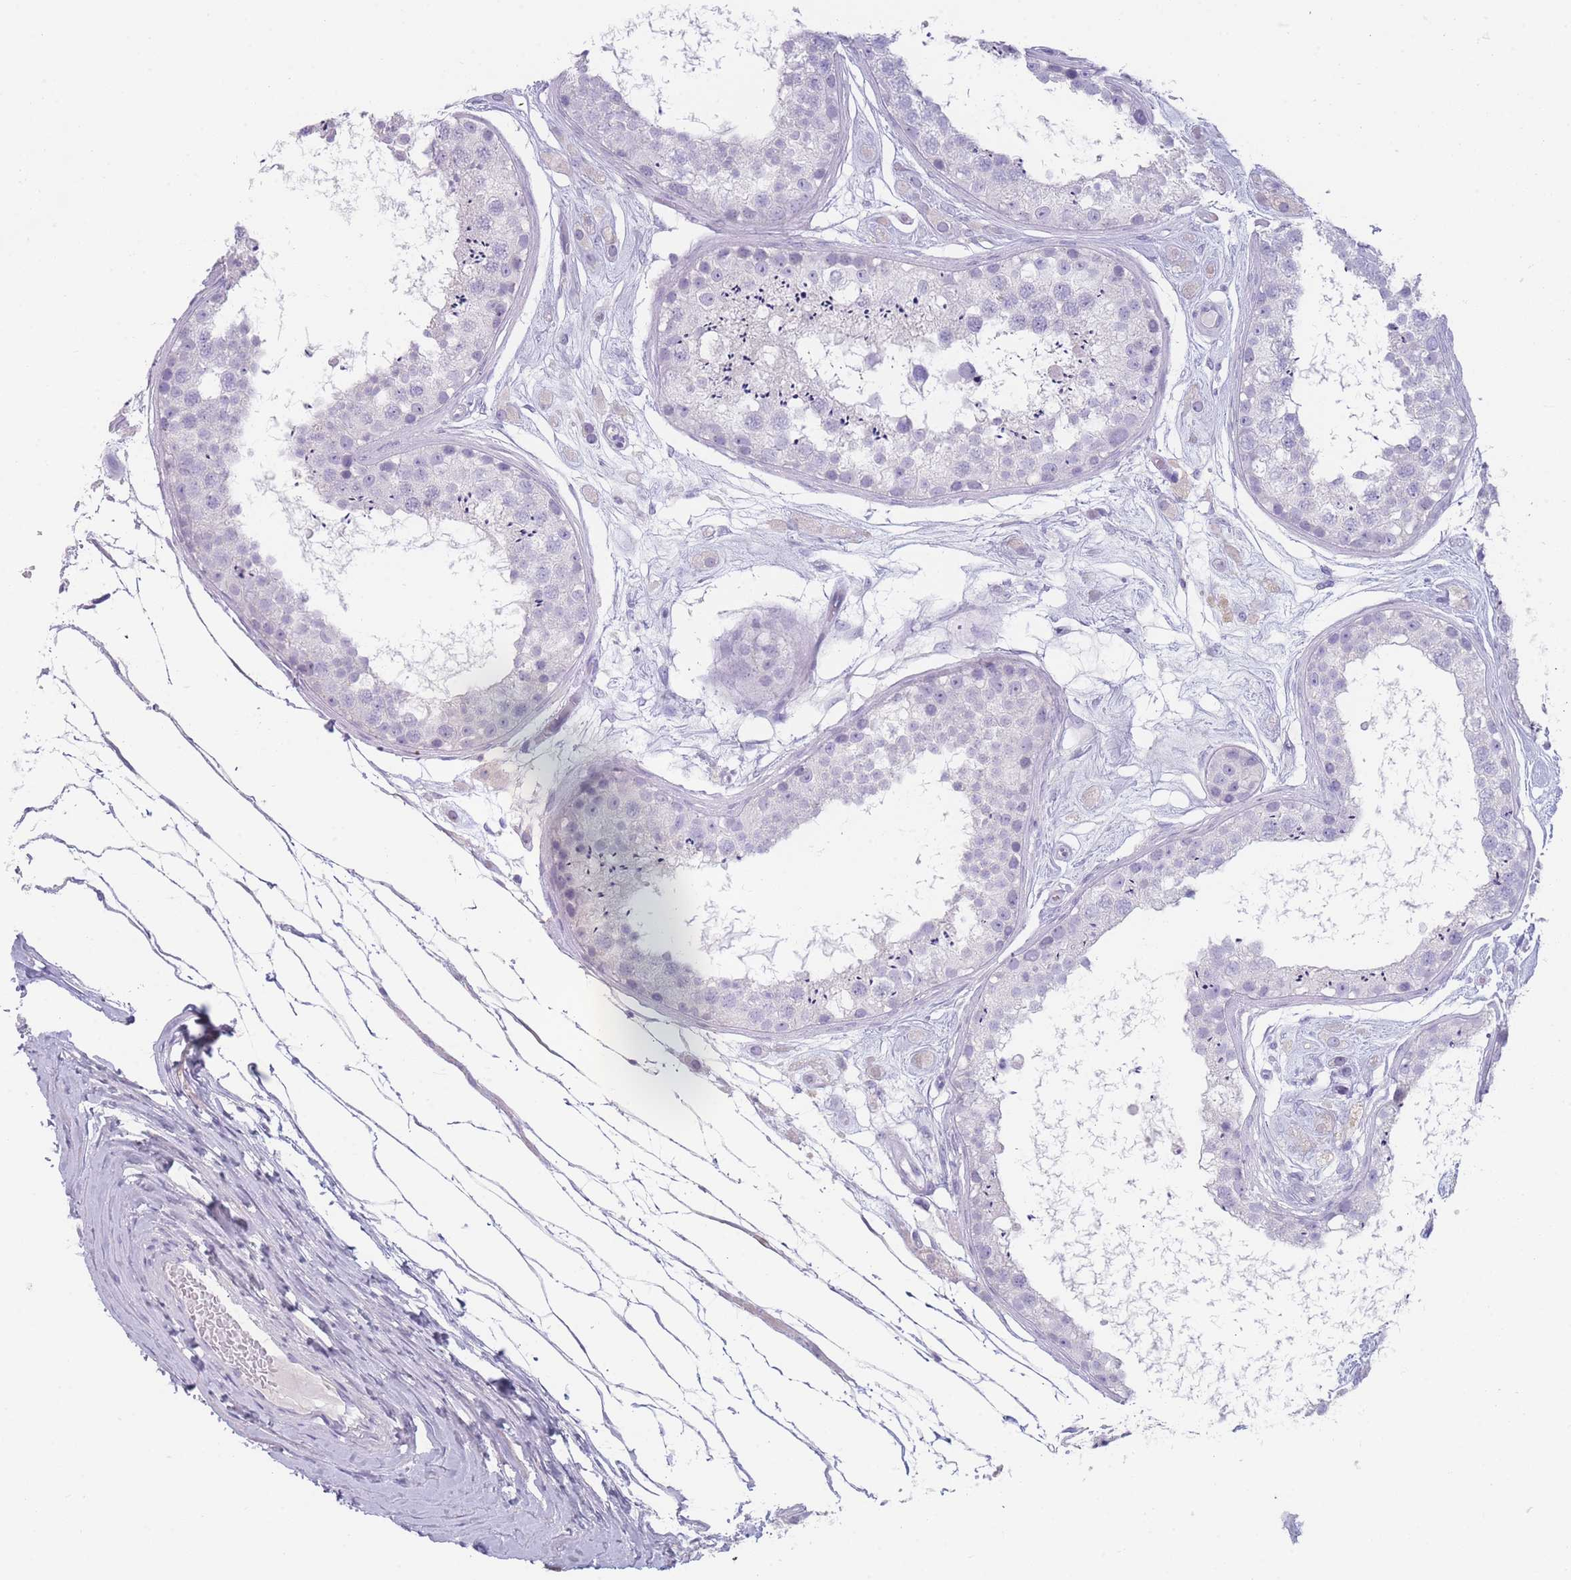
{"staining": {"intensity": "negative", "quantity": "none", "location": "none"}, "tissue": "testis", "cell_type": "Cells in seminiferous ducts", "image_type": "normal", "snomed": [{"axis": "morphology", "description": "Normal tissue, NOS"}, {"axis": "topography", "description": "Testis"}], "caption": "Immunohistochemical staining of unremarkable testis exhibits no significant positivity in cells in seminiferous ducts. (DAB immunohistochemistry (IHC) with hematoxylin counter stain).", "gene": "ZNF627", "patient": {"sex": "male", "age": 25}}